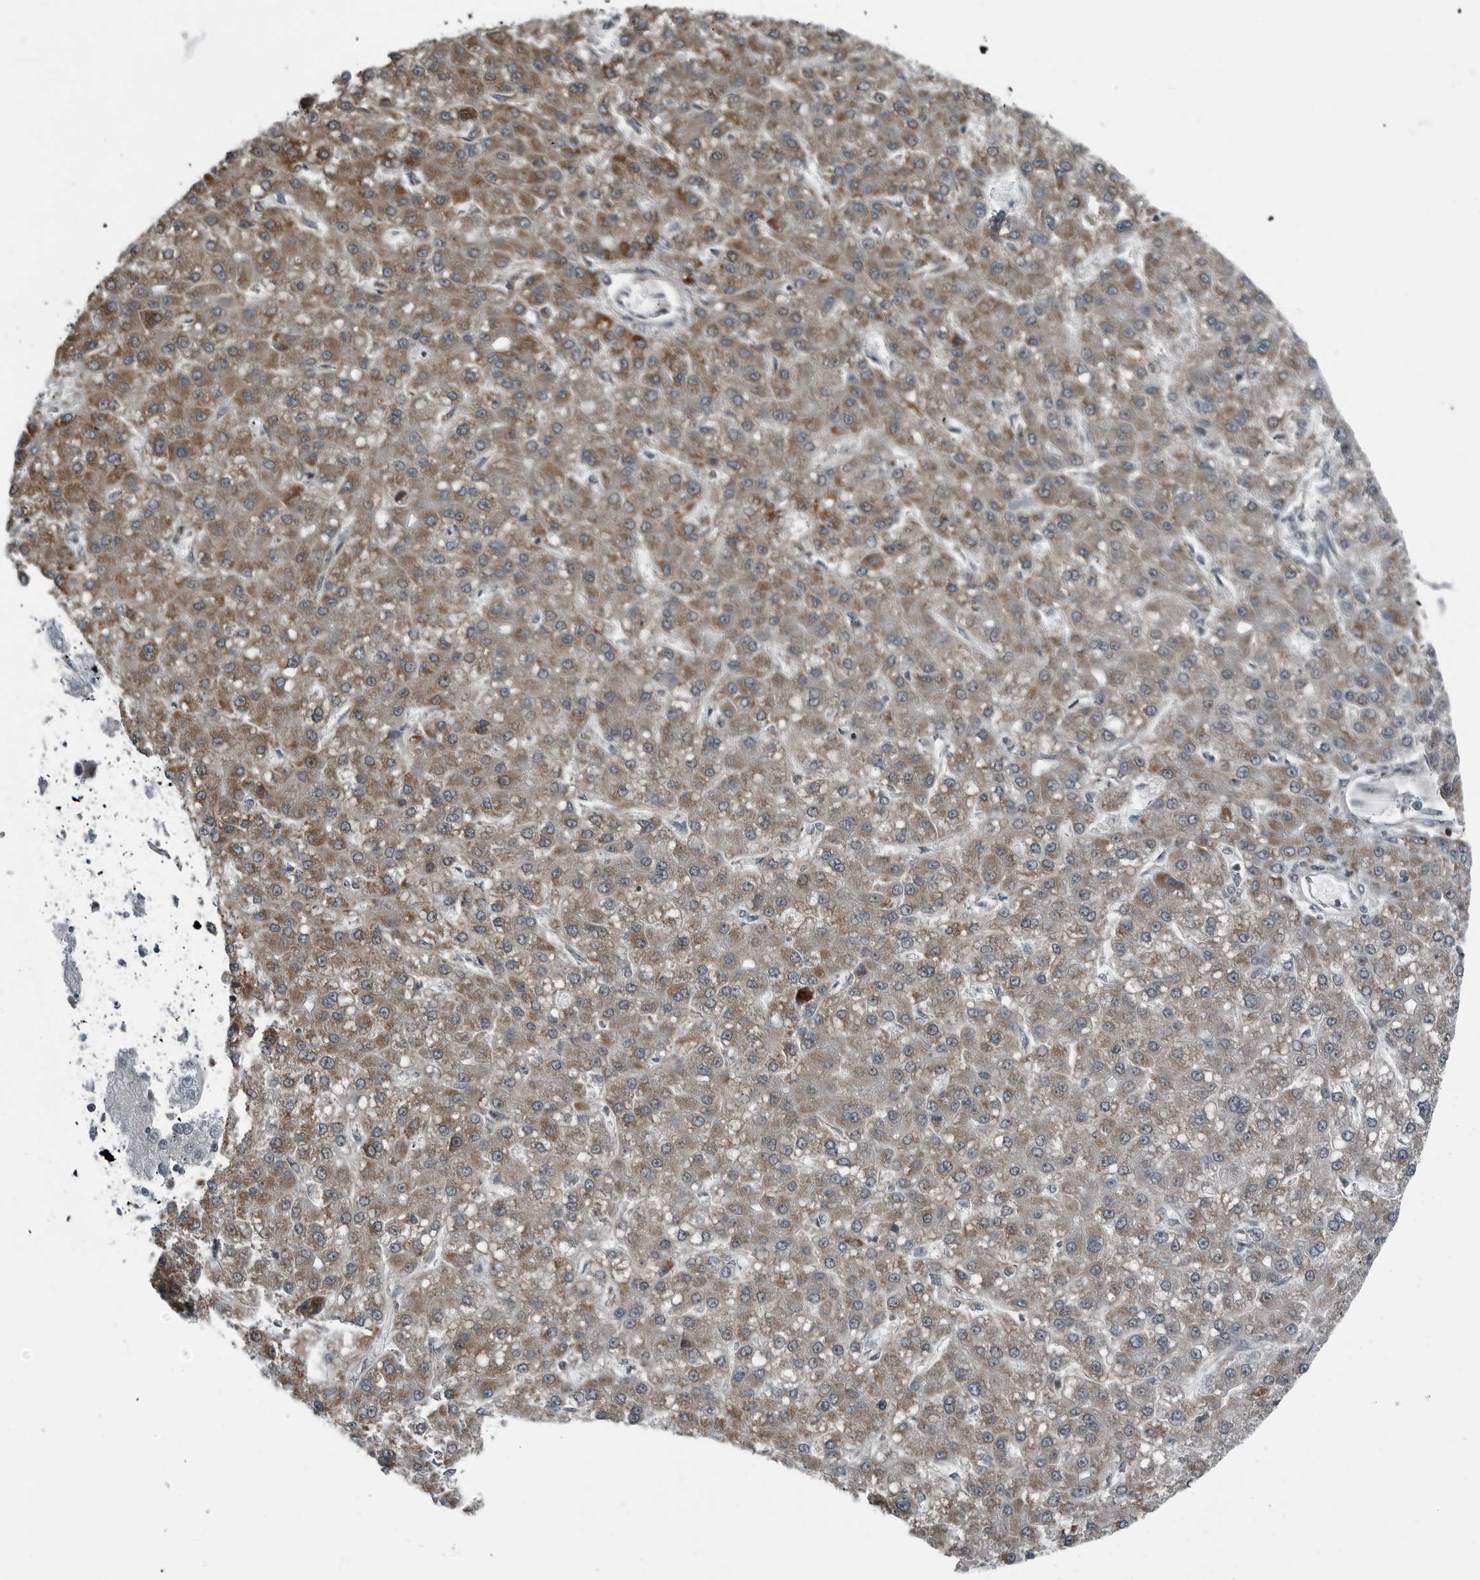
{"staining": {"intensity": "moderate", "quantity": ">75%", "location": "cytoplasmic/membranous"}, "tissue": "liver cancer", "cell_type": "Tumor cells", "image_type": "cancer", "snomed": [{"axis": "morphology", "description": "Carcinoma, Hepatocellular, NOS"}, {"axis": "topography", "description": "Liver"}], "caption": "This histopathology image reveals IHC staining of hepatocellular carcinoma (liver), with medium moderate cytoplasmic/membranous staining in approximately >75% of tumor cells.", "gene": "GAK", "patient": {"sex": "male", "age": 67}}